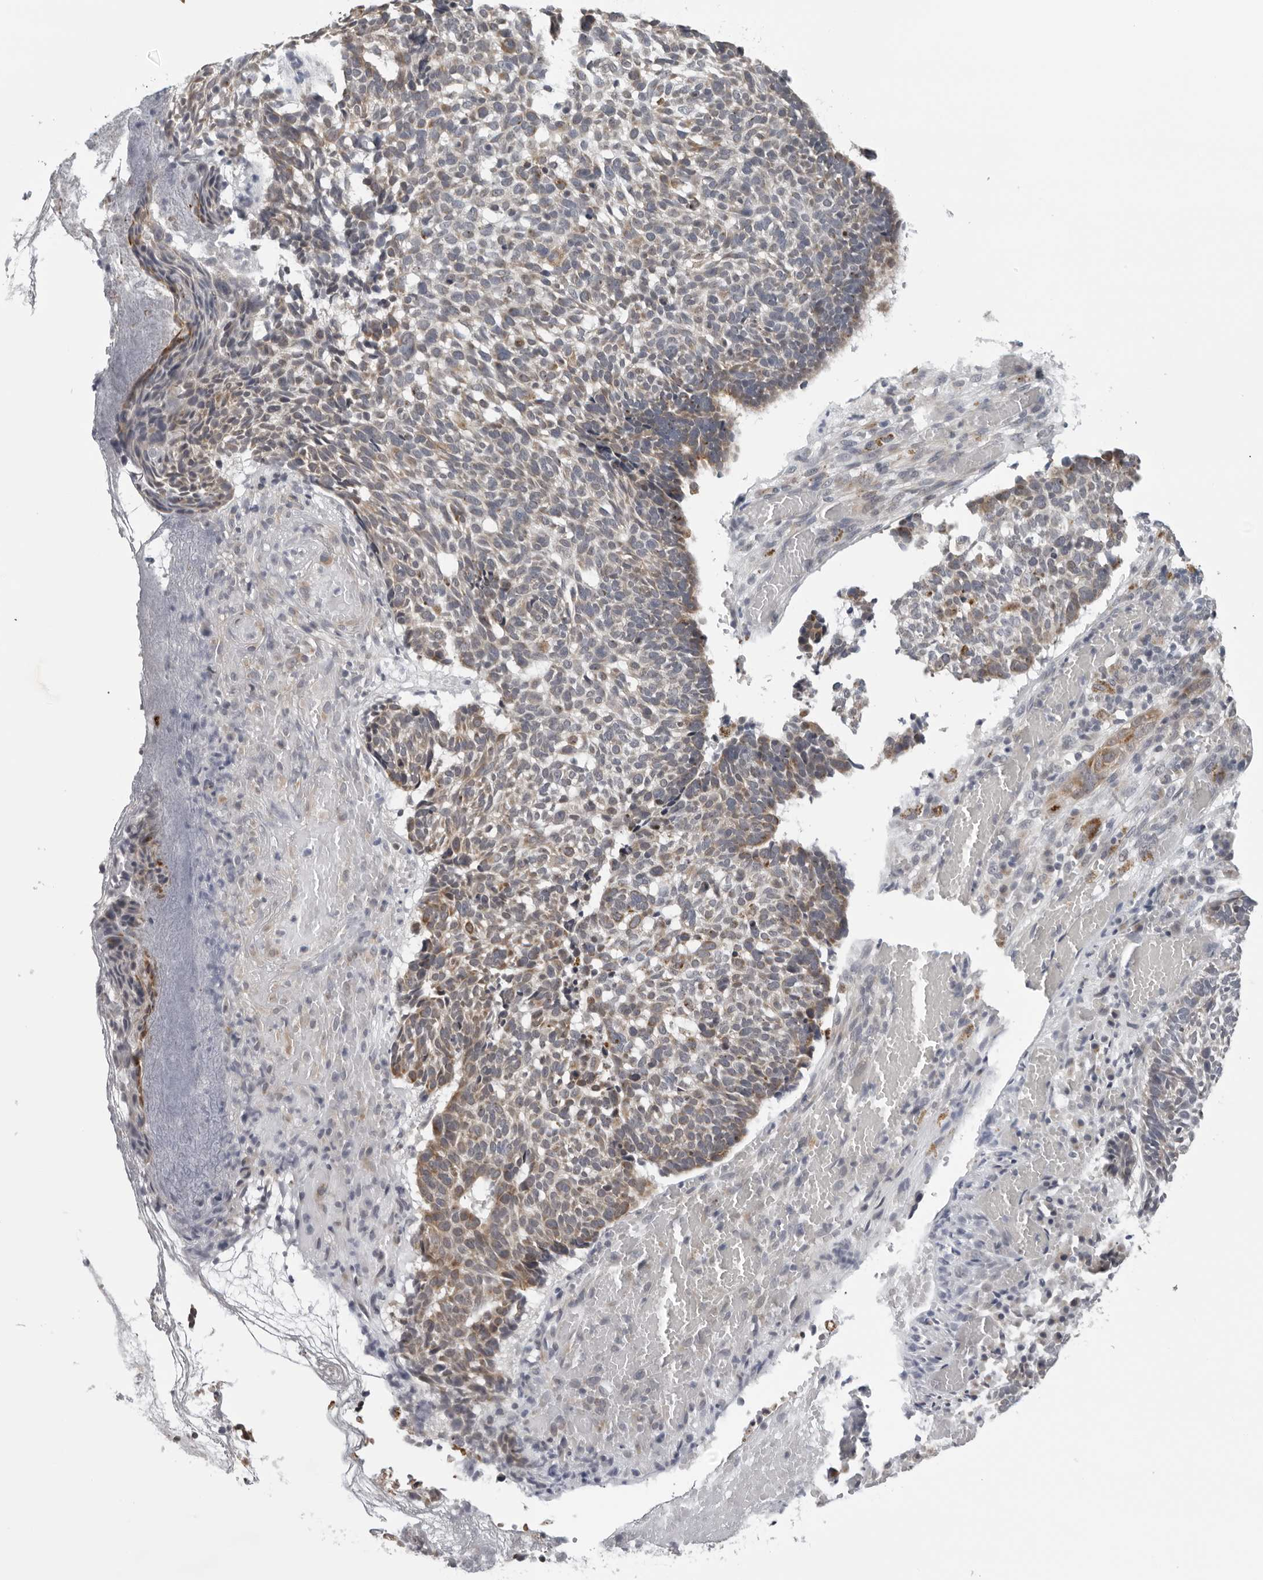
{"staining": {"intensity": "moderate", "quantity": "25%-75%", "location": "cytoplasmic/membranous"}, "tissue": "skin cancer", "cell_type": "Tumor cells", "image_type": "cancer", "snomed": [{"axis": "morphology", "description": "Basal cell carcinoma"}, {"axis": "topography", "description": "Skin"}], "caption": "This micrograph demonstrates skin cancer stained with IHC to label a protein in brown. The cytoplasmic/membranous of tumor cells show moderate positivity for the protein. Nuclei are counter-stained blue.", "gene": "CPT2", "patient": {"sex": "male", "age": 85}}